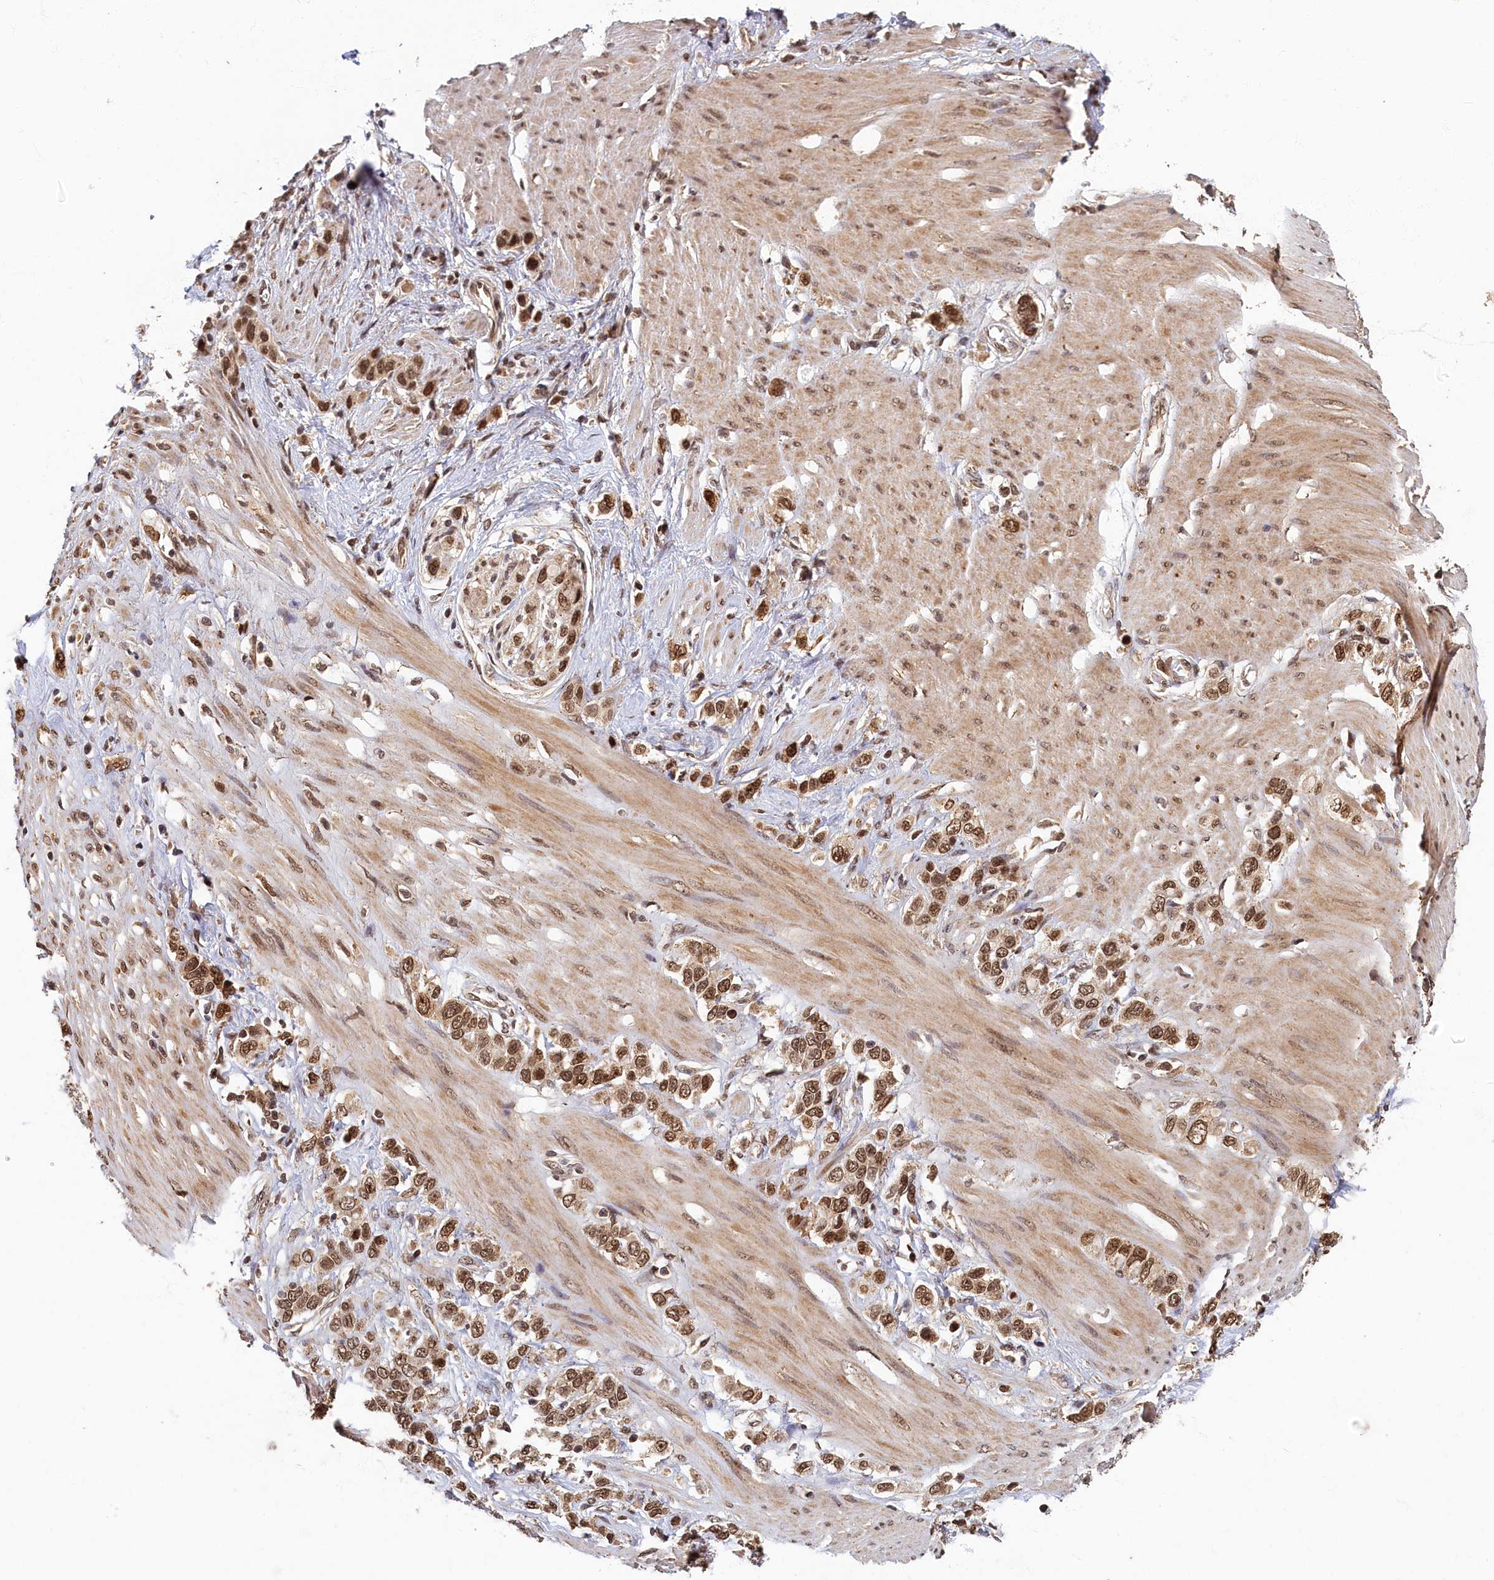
{"staining": {"intensity": "strong", "quantity": ">75%", "location": "nuclear"}, "tissue": "stomach cancer", "cell_type": "Tumor cells", "image_type": "cancer", "snomed": [{"axis": "morphology", "description": "Adenocarcinoma, NOS"}, {"axis": "morphology", "description": "Adenocarcinoma, High grade"}, {"axis": "topography", "description": "Stomach, upper"}, {"axis": "topography", "description": "Stomach, lower"}], "caption": "Stomach adenocarcinoma (high-grade) was stained to show a protein in brown. There is high levels of strong nuclear positivity in approximately >75% of tumor cells. The staining was performed using DAB to visualize the protein expression in brown, while the nuclei were stained in blue with hematoxylin (Magnification: 20x).", "gene": "CKAP2L", "patient": {"sex": "female", "age": 65}}